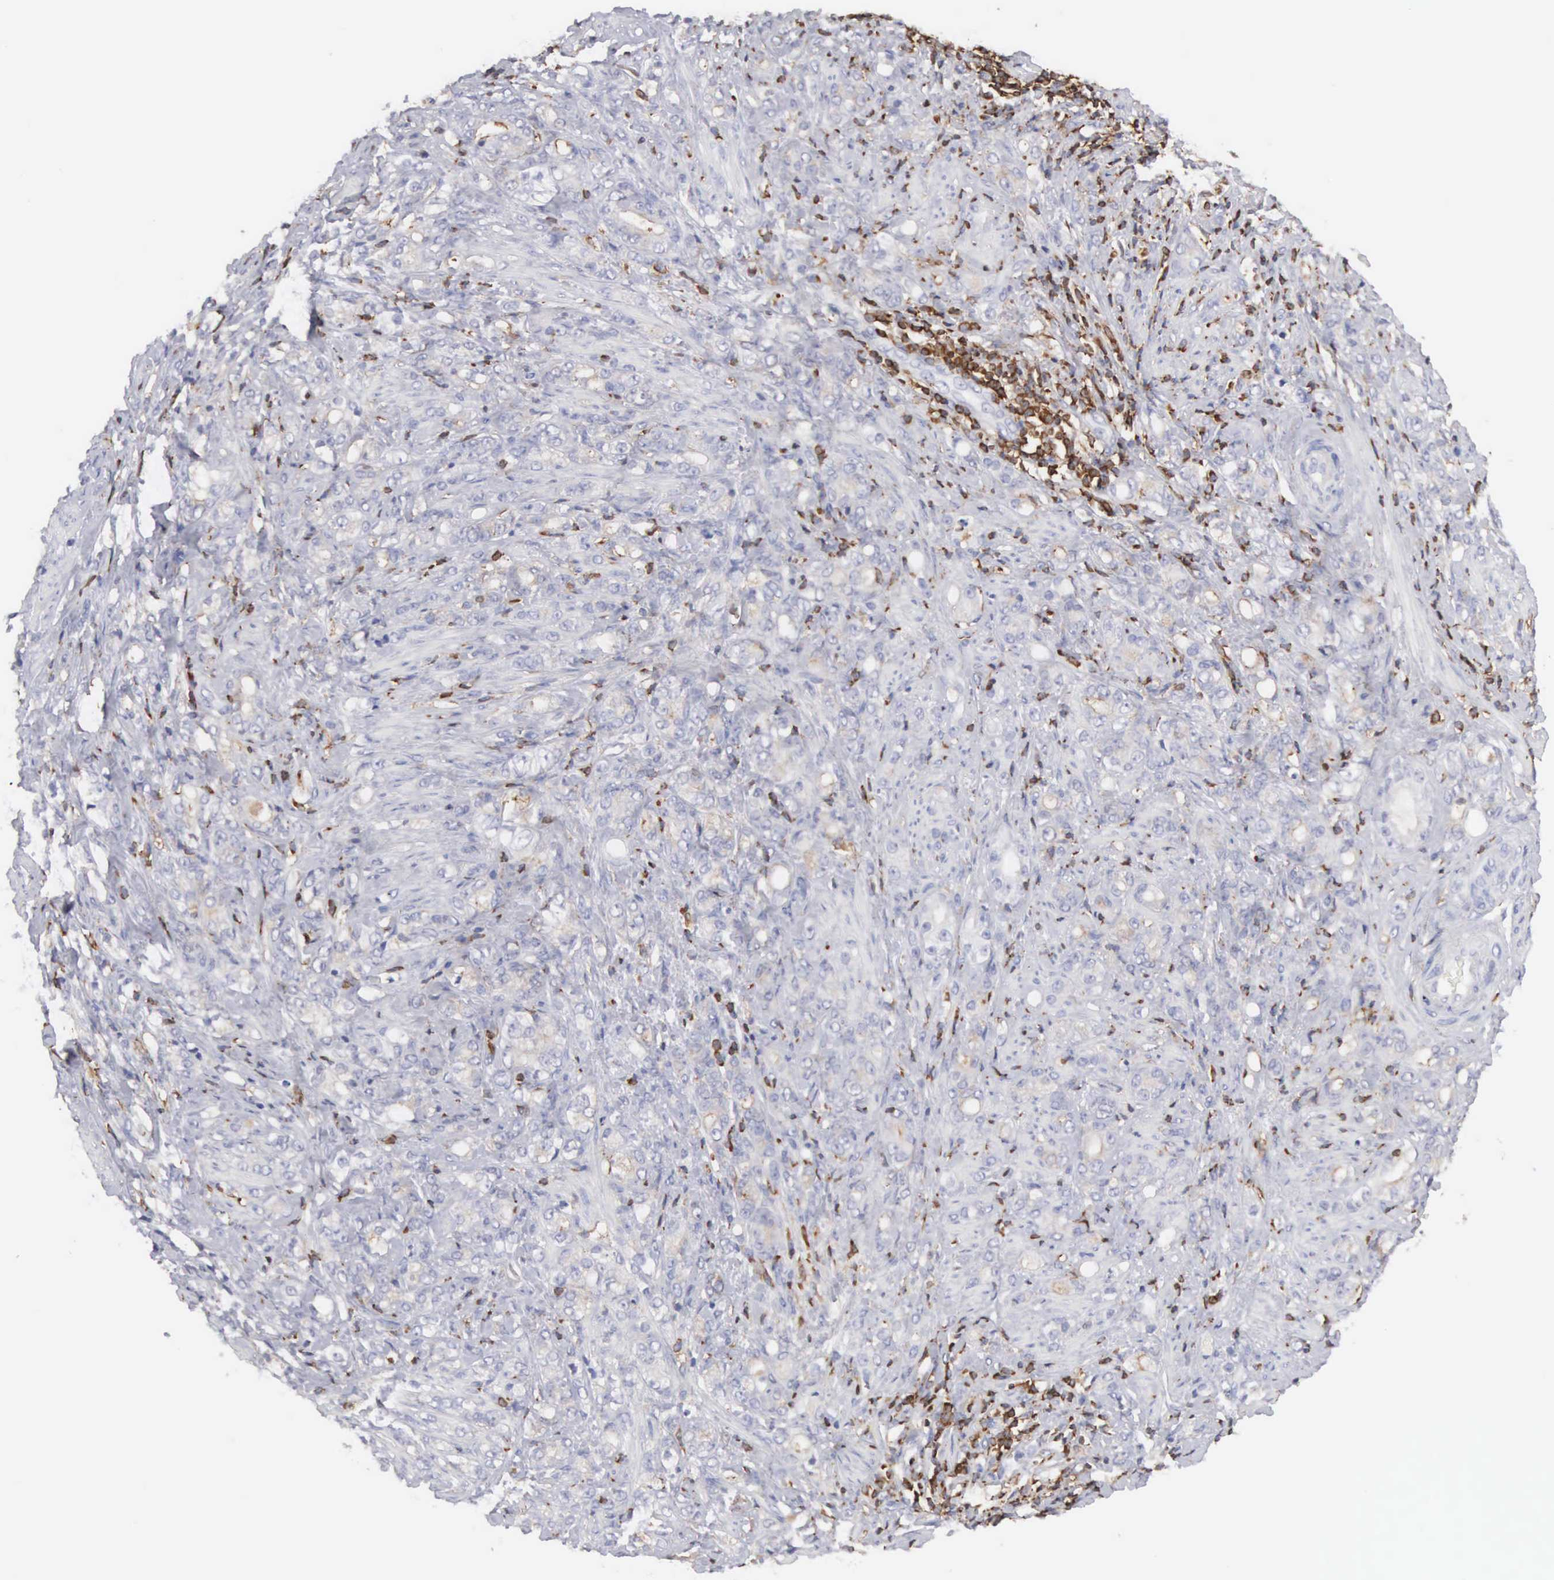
{"staining": {"intensity": "negative", "quantity": "none", "location": "none"}, "tissue": "colorectal cancer", "cell_type": "Tumor cells", "image_type": "cancer", "snomed": [{"axis": "morphology", "description": "Adenocarcinoma, NOS"}, {"axis": "topography", "description": "Rectum"}], "caption": "IHC micrograph of neoplastic tissue: human colorectal cancer (adenocarcinoma) stained with DAB (3,3'-diaminobenzidine) shows no significant protein positivity in tumor cells.", "gene": "SH3BP1", "patient": {"sex": "female", "age": 82}}